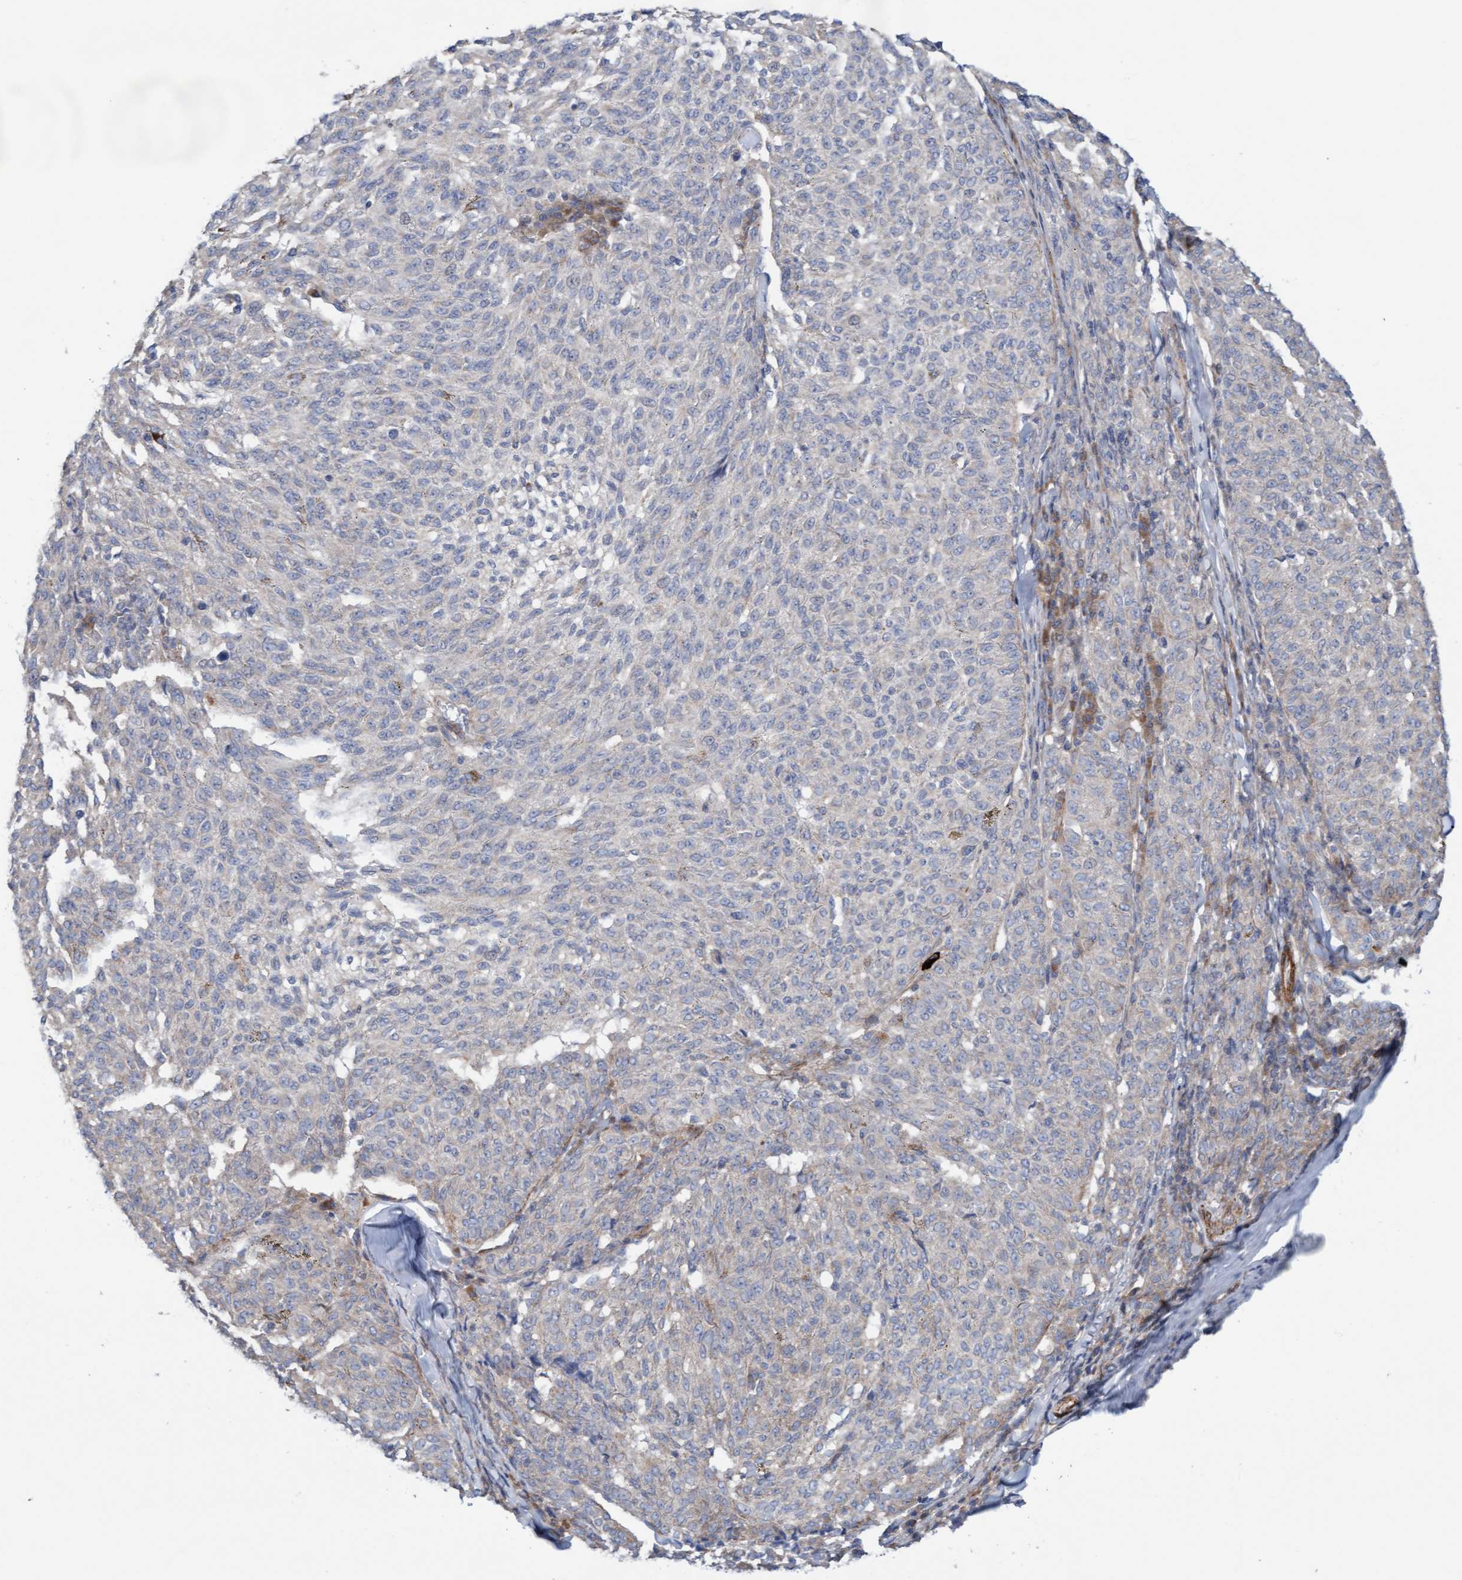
{"staining": {"intensity": "negative", "quantity": "none", "location": "none"}, "tissue": "melanoma", "cell_type": "Tumor cells", "image_type": "cancer", "snomed": [{"axis": "morphology", "description": "Malignant melanoma, NOS"}, {"axis": "topography", "description": "Skin"}], "caption": "The photomicrograph displays no significant positivity in tumor cells of melanoma. (Brightfield microscopy of DAB (3,3'-diaminobenzidine) immunohistochemistry at high magnification).", "gene": "CDK5RAP3", "patient": {"sex": "female", "age": 72}}